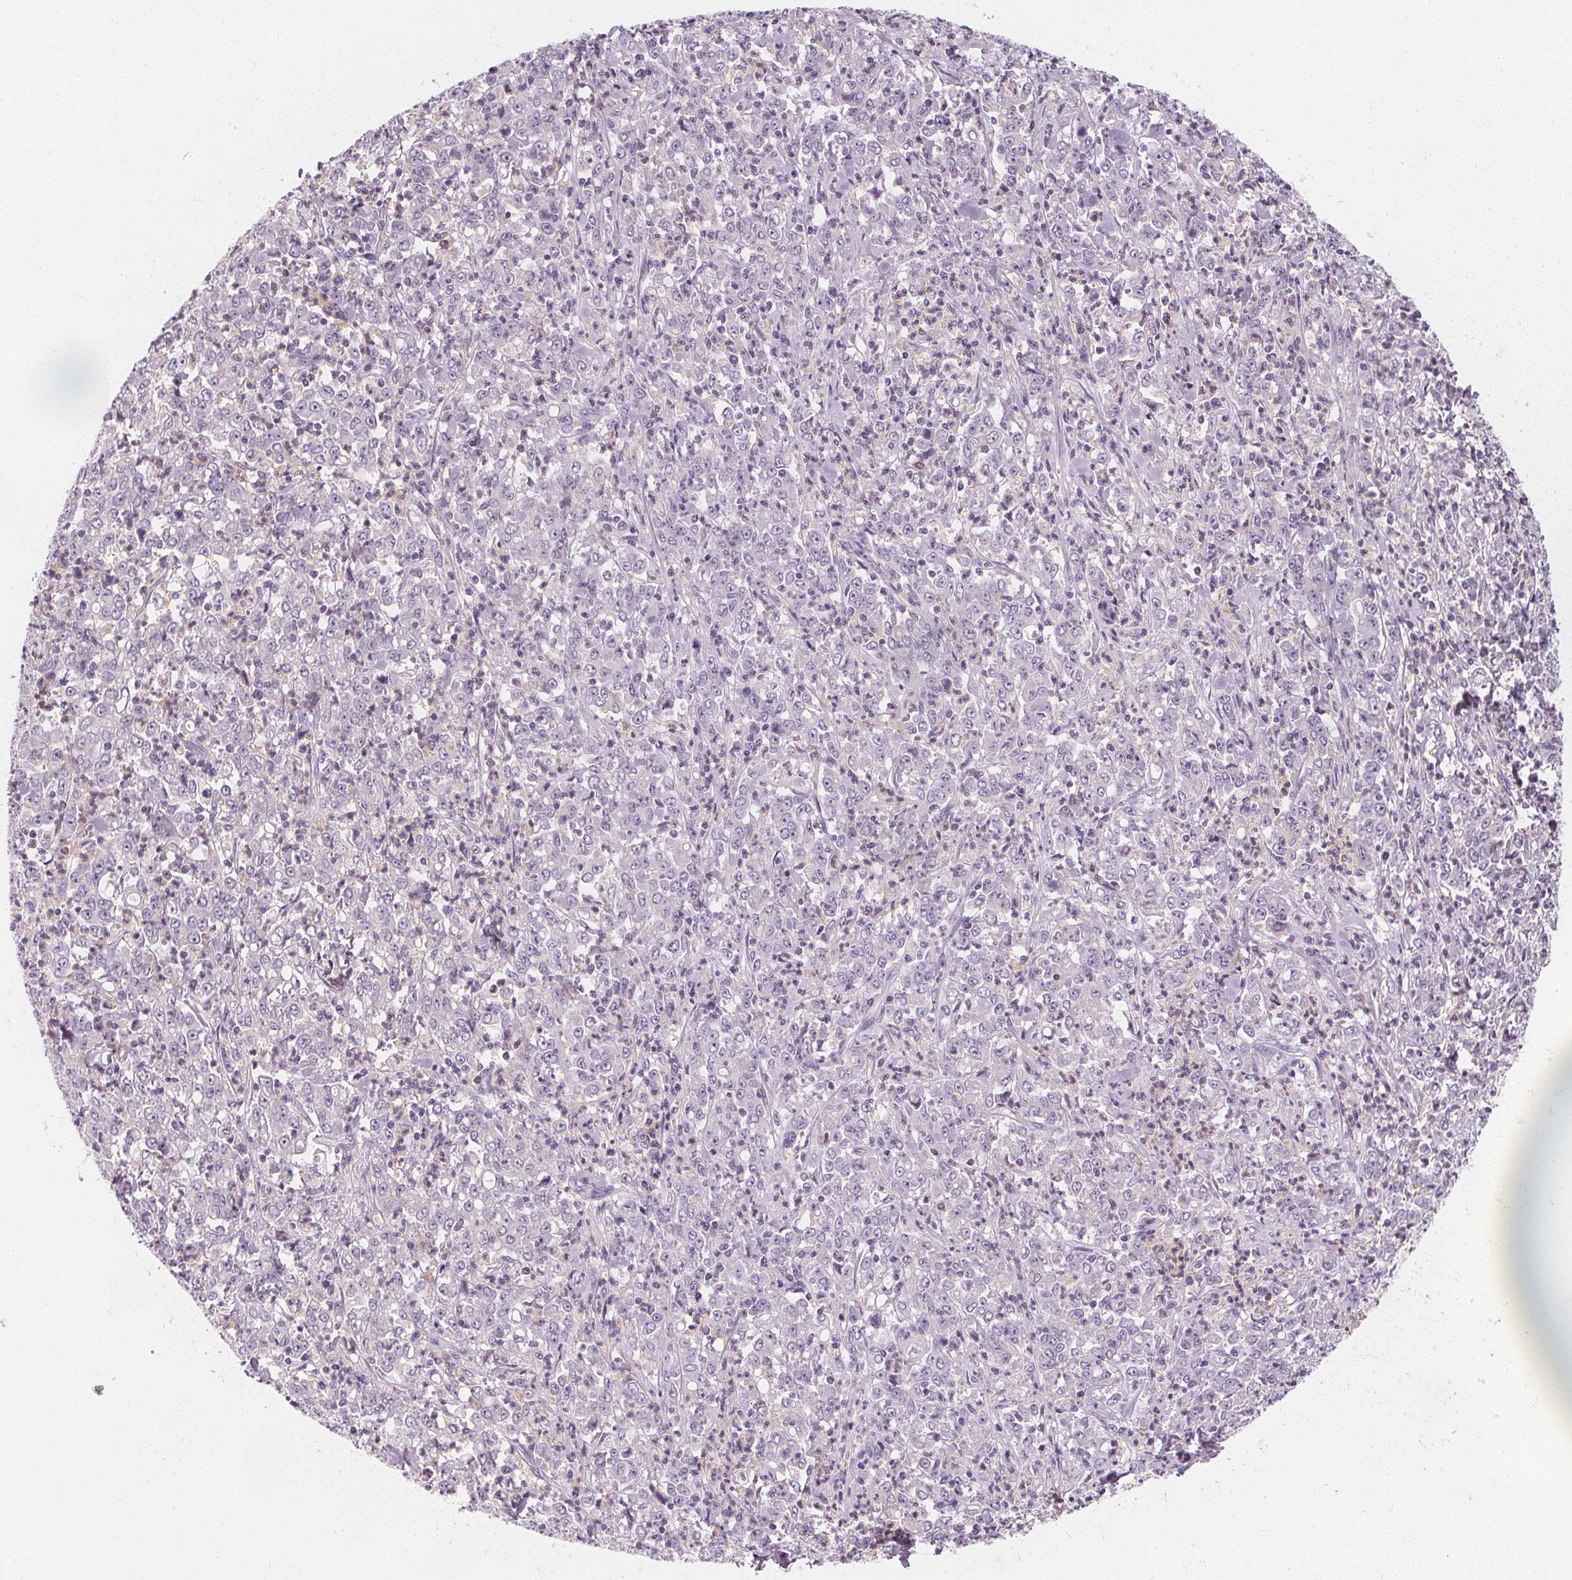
{"staining": {"intensity": "negative", "quantity": "none", "location": "none"}, "tissue": "stomach cancer", "cell_type": "Tumor cells", "image_type": "cancer", "snomed": [{"axis": "morphology", "description": "Adenocarcinoma, NOS"}, {"axis": "topography", "description": "Stomach, lower"}], "caption": "Photomicrograph shows no protein staining in tumor cells of adenocarcinoma (stomach) tissue. (IHC, brightfield microscopy, high magnification).", "gene": "UGP2", "patient": {"sex": "female", "age": 71}}